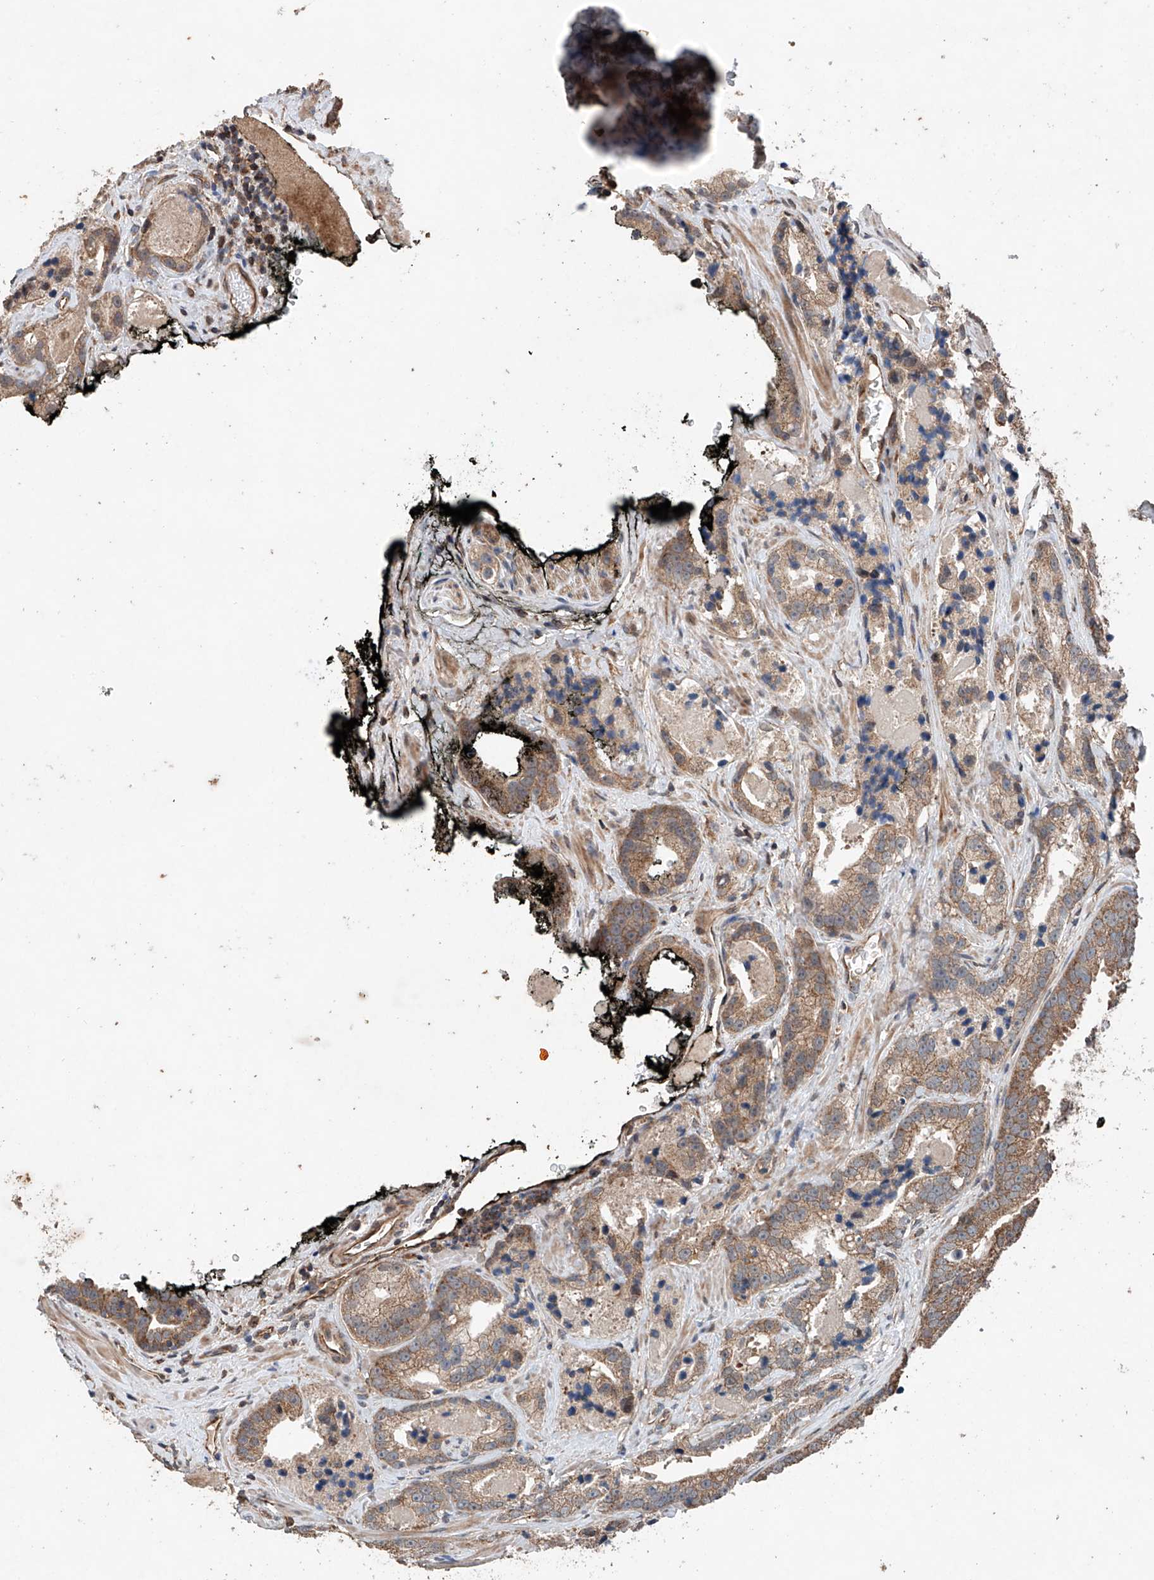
{"staining": {"intensity": "moderate", "quantity": ">75%", "location": "cytoplasmic/membranous"}, "tissue": "prostate cancer", "cell_type": "Tumor cells", "image_type": "cancer", "snomed": [{"axis": "morphology", "description": "Adenocarcinoma, High grade"}, {"axis": "topography", "description": "Prostate"}], "caption": "Immunohistochemical staining of human adenocarcinoma (high-grade) (prostate) demonstrates medium levels of moderate cytoplasmic/membranous expression in approximately >75% of tumor cells. The protein is stained brown, and the nuclei are stained in blue (DAB IHC with brightfield microscopy, high magnification).", "gene": "AP4B1", "patient": {"sex": "male", "age": 62}}